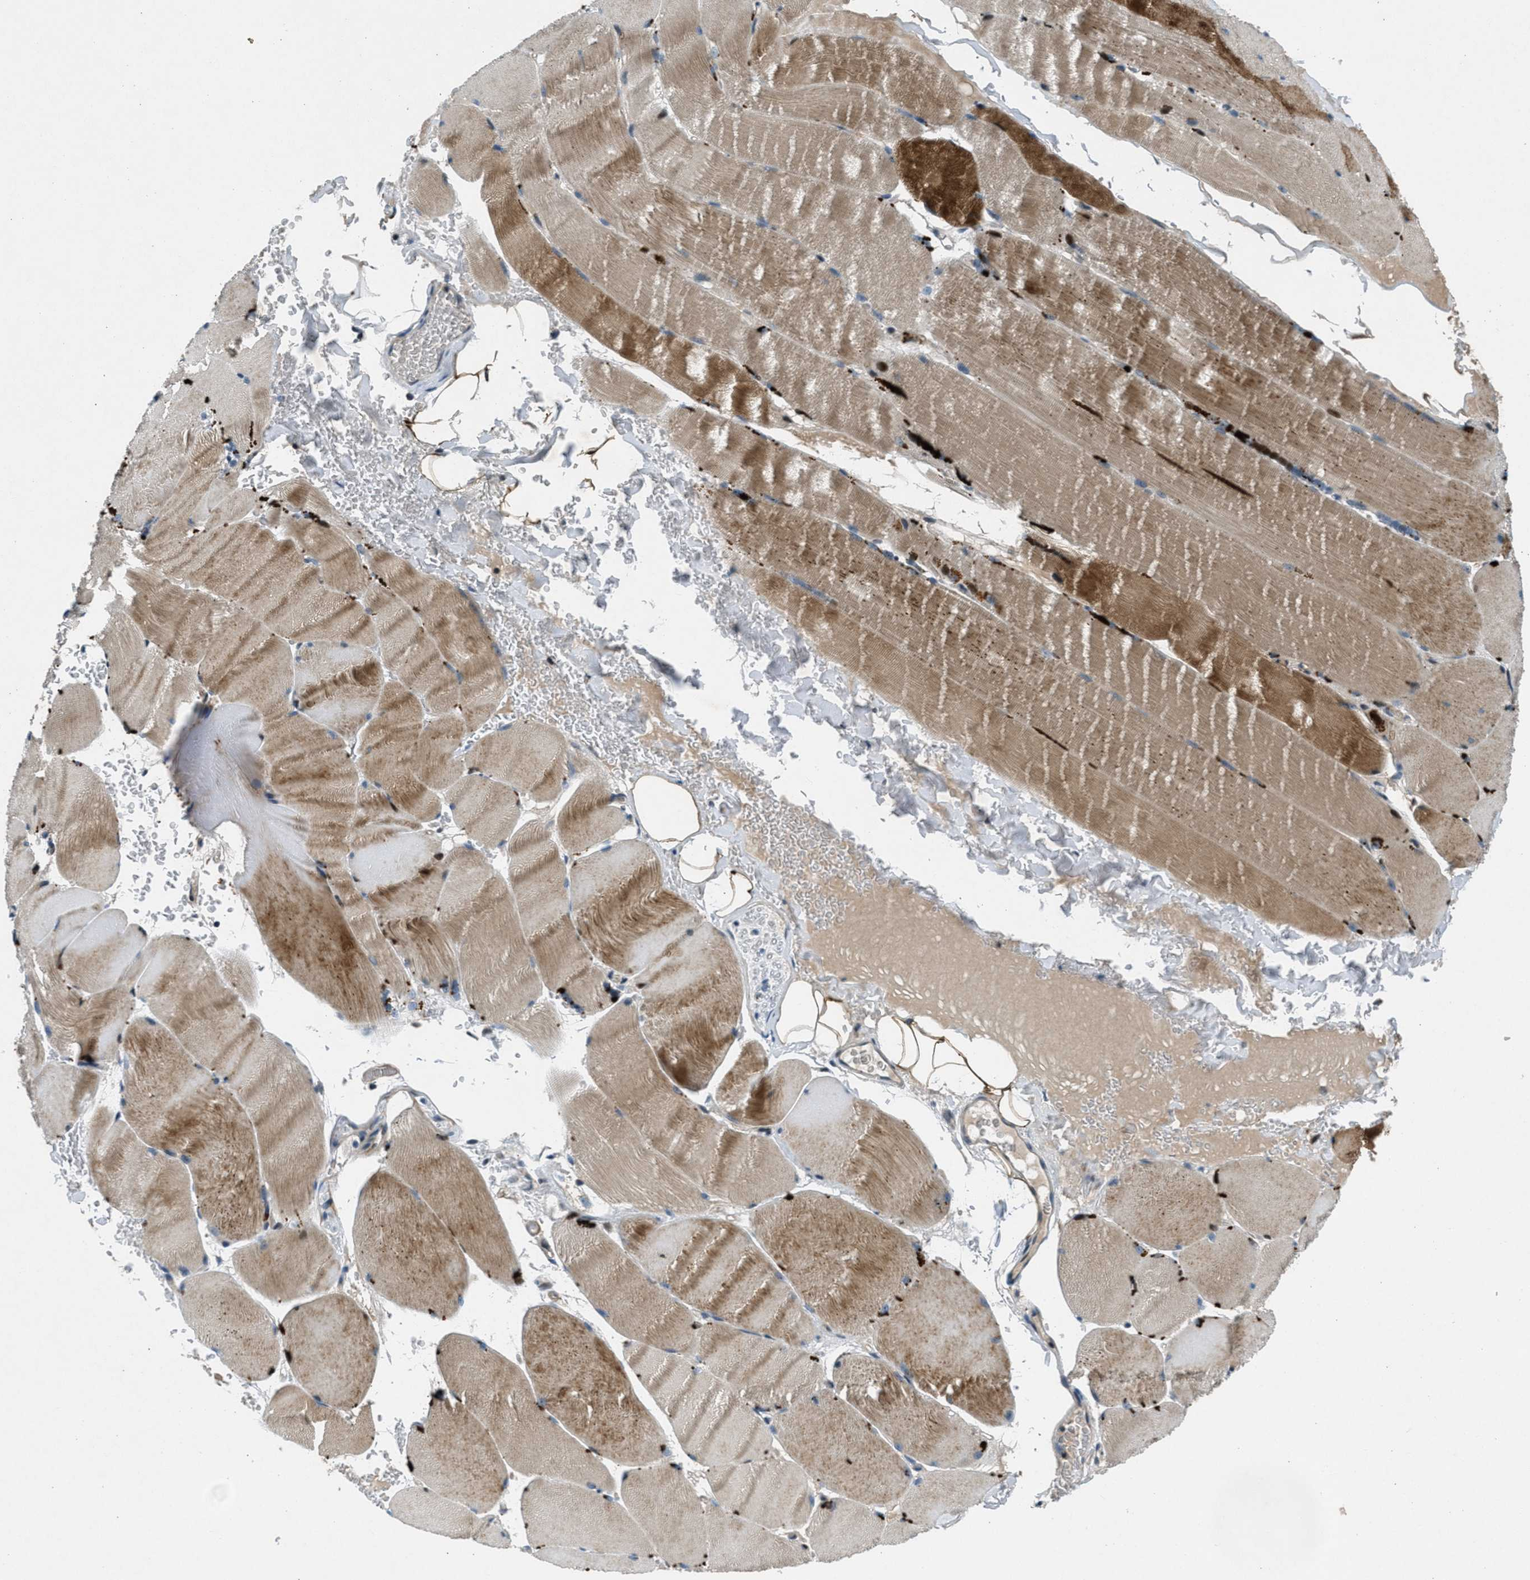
{"staining": {"intensity": "strong", "quantity": "<25%", "location": "cytoplasmic/membranous"}, "tissue": "skeletal muscle", "cell_type": "Myocytes", "image_type": "normal", "snomed": [{"axis": "morphology", "description": "Normal tissue, NOS"}, {"axis": "topography", "description": "Skin"}, {"axis": "topography", "description": "Skeletal muscle"}], "caption": "DAB (3,3'-diaminobenzidine) immunohistochemical staining of normal skeletal muscle displays strong cytoplasmic/membranous protein staining in about <25% of myocytes.", "gene": "CLEC2D", "patient": {"sex": "male", "age": 83}}